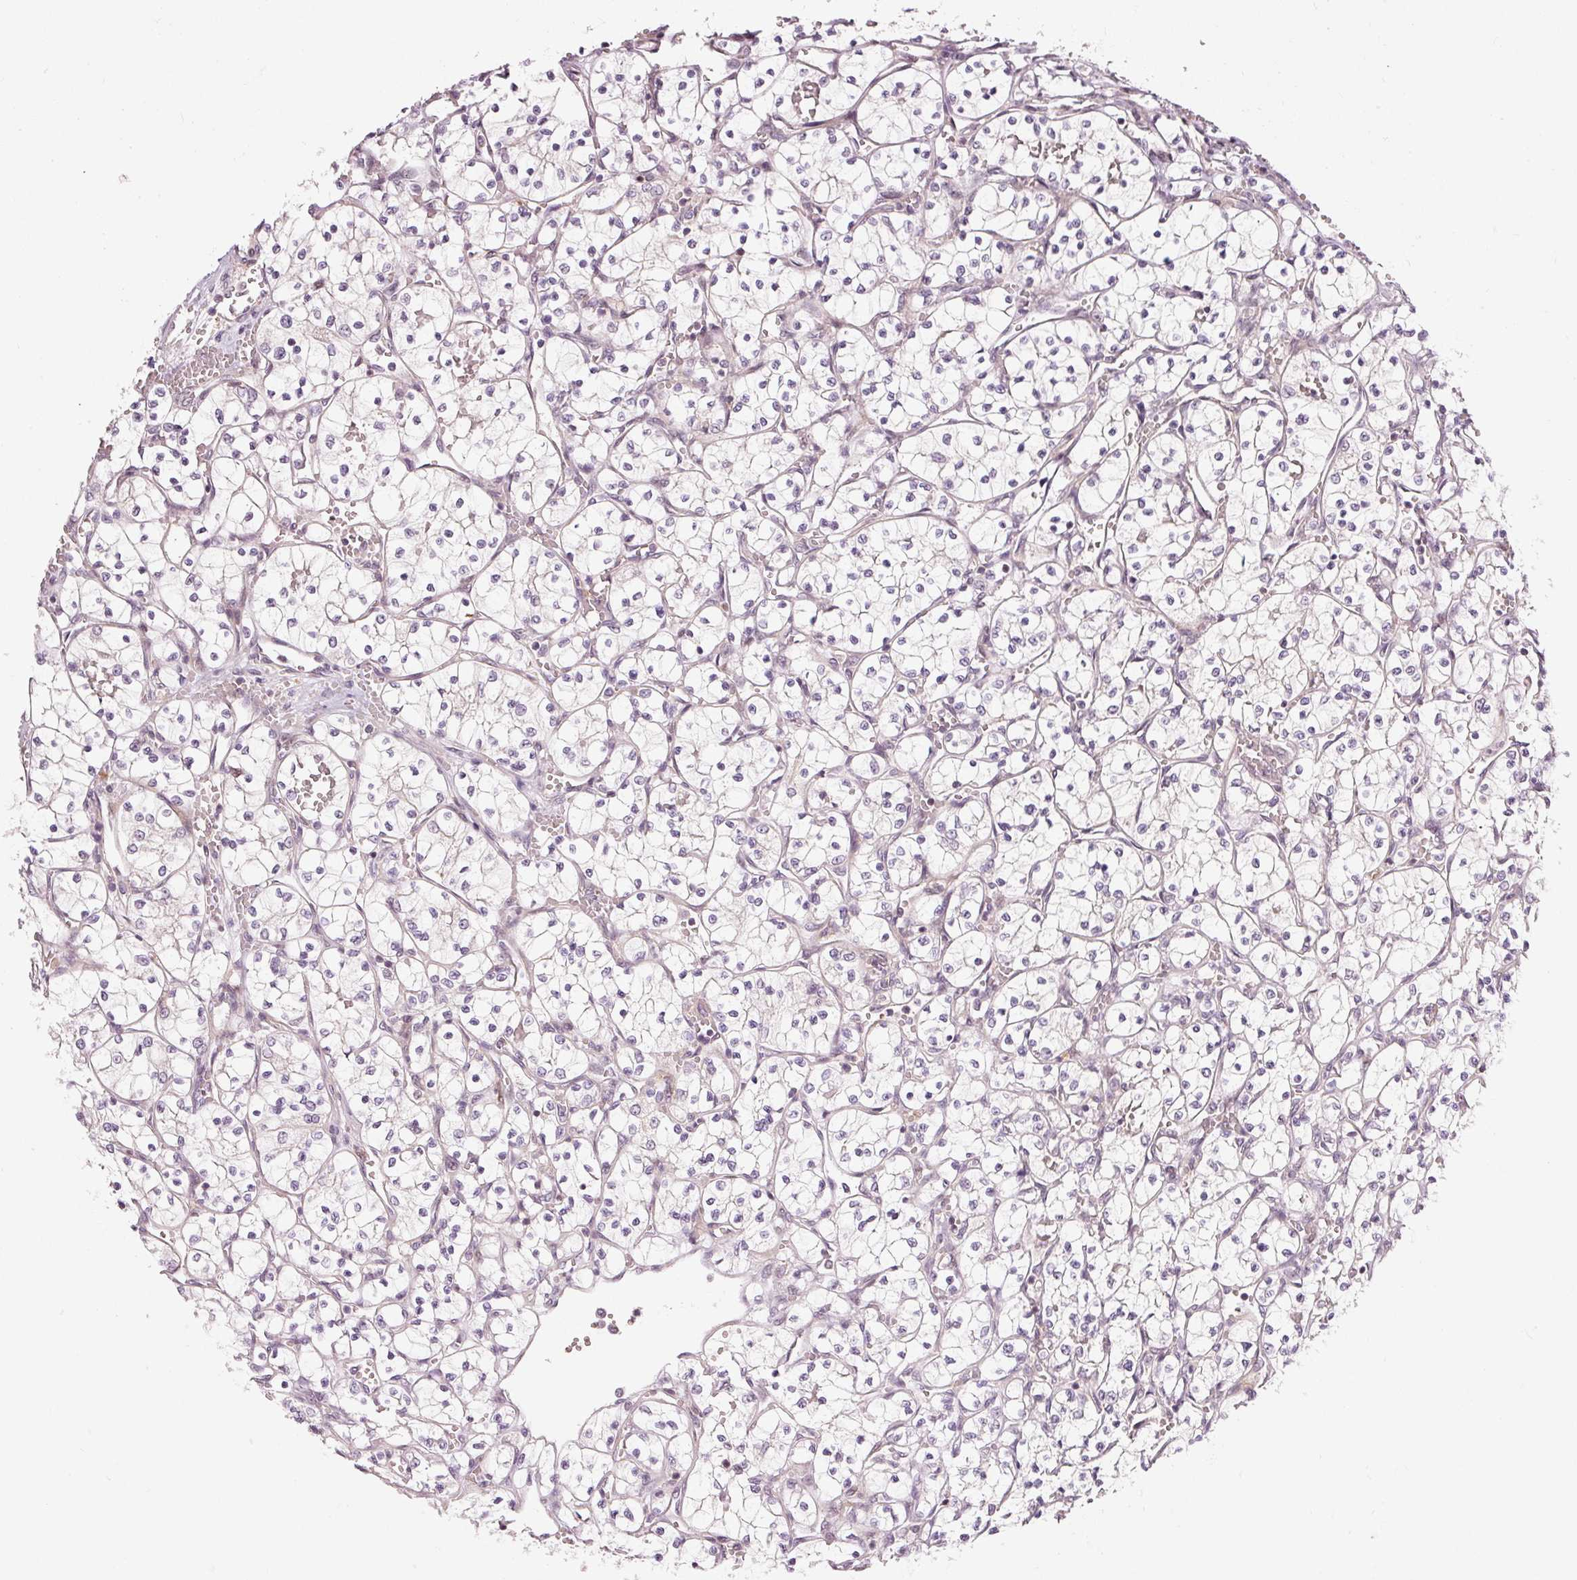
{"staining": {"intensity": "negative", "quantity": "none", "location": "none"}, "tissue": "renal cancer", "cell_type": "Tumor cells", "image_type": "cancer", "snomed": [{"axis": "morphology", "description": "Adenocarcinoma, NOS"}, {"axis": "topography", "description": "Kidney"}], "caption": "Renal cancer (adenocarcinoma) was stained to show a protein in brown. There is no significant expression in tumor cells.", "gene": "THOC6", "patient": {"sex": "female", "age": 69}}